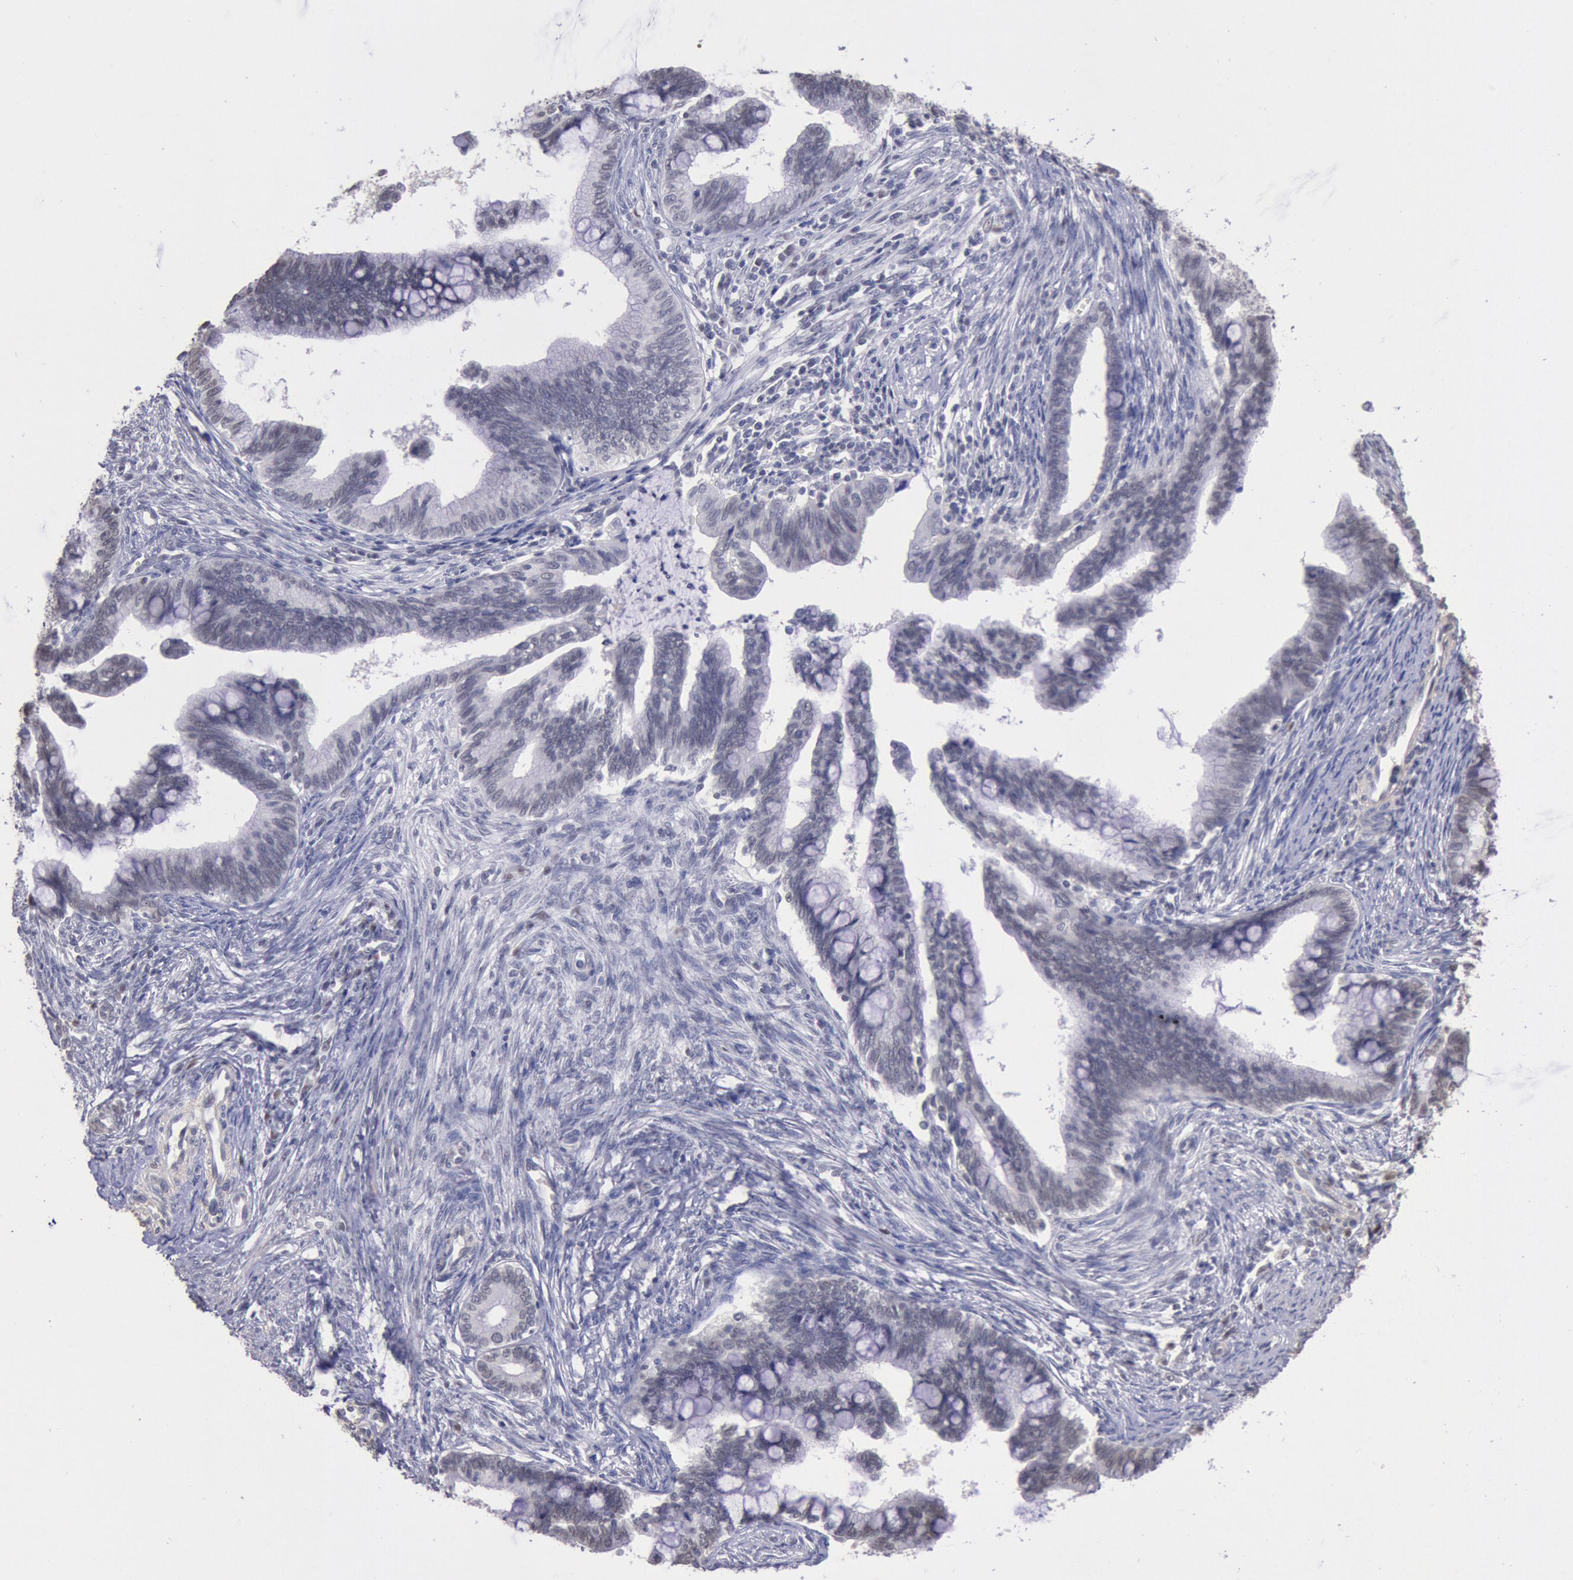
{"staining": {"intensity": "negative", "quantity": "none", "location": "none"}, "tissue": "cervical cancer", "cell_type": "Tumor cells", "image_type": "cancer", "snomed": [{"axis": "morphology", "description": "Adenocarcinoma, NOS"}, {"axis": "topography", "description": "Cervix"}], "caption": "High magnification brightfield microscopy of cervical adenocarcinoma stained with DAB (3,3'-diaminobenzidine) (brown) and counterstained with hematoxylin (blue): tumor cells show no significant positivity. (DAB immunohistochemistry (IHC) with hematoxylin counter stain).", "gene": "MYH7", "patient": {"sex": "female", "age": 36}}